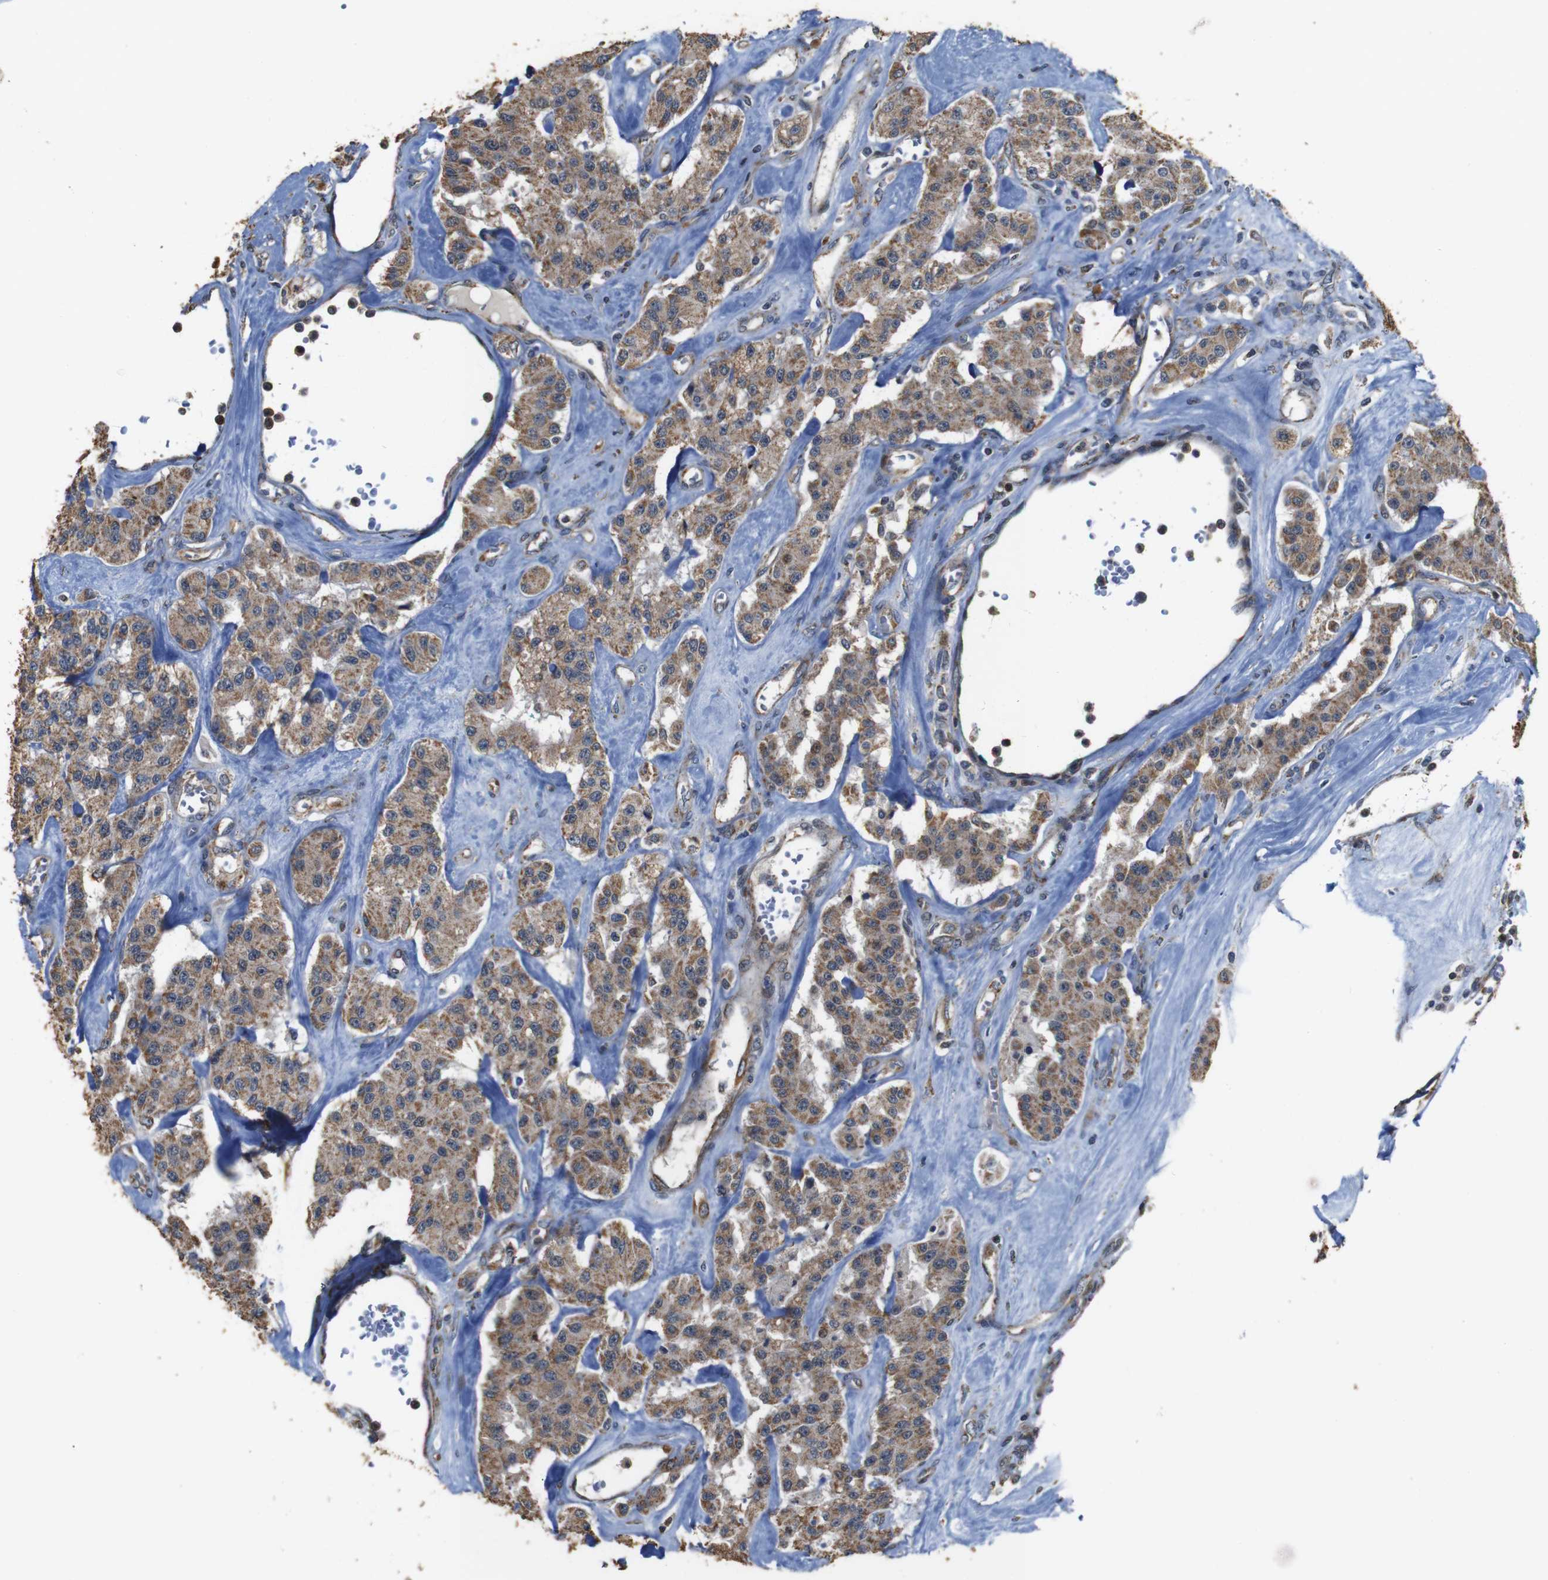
{"staining": {"intensity": "moderate", "quantity": ">75%", "location": "cytoplasmic/membranous"}, "tissue": "carcinoid", "cell_type": "Tumor cells", "image_type": "cancer", "snomed": [{"axis": "morphology", "description": "Carcinoid, malignant, NOS"}, {"axis": "topography", "description": "Pancreas"}], "caption": "The image displays a brown stain indicating the presence of a protein in the cytoplasmic/membranous of tumor cells in malignant carcinoid.", "gene": "SNN", "patient": {"sex": "male", "age": 41}}